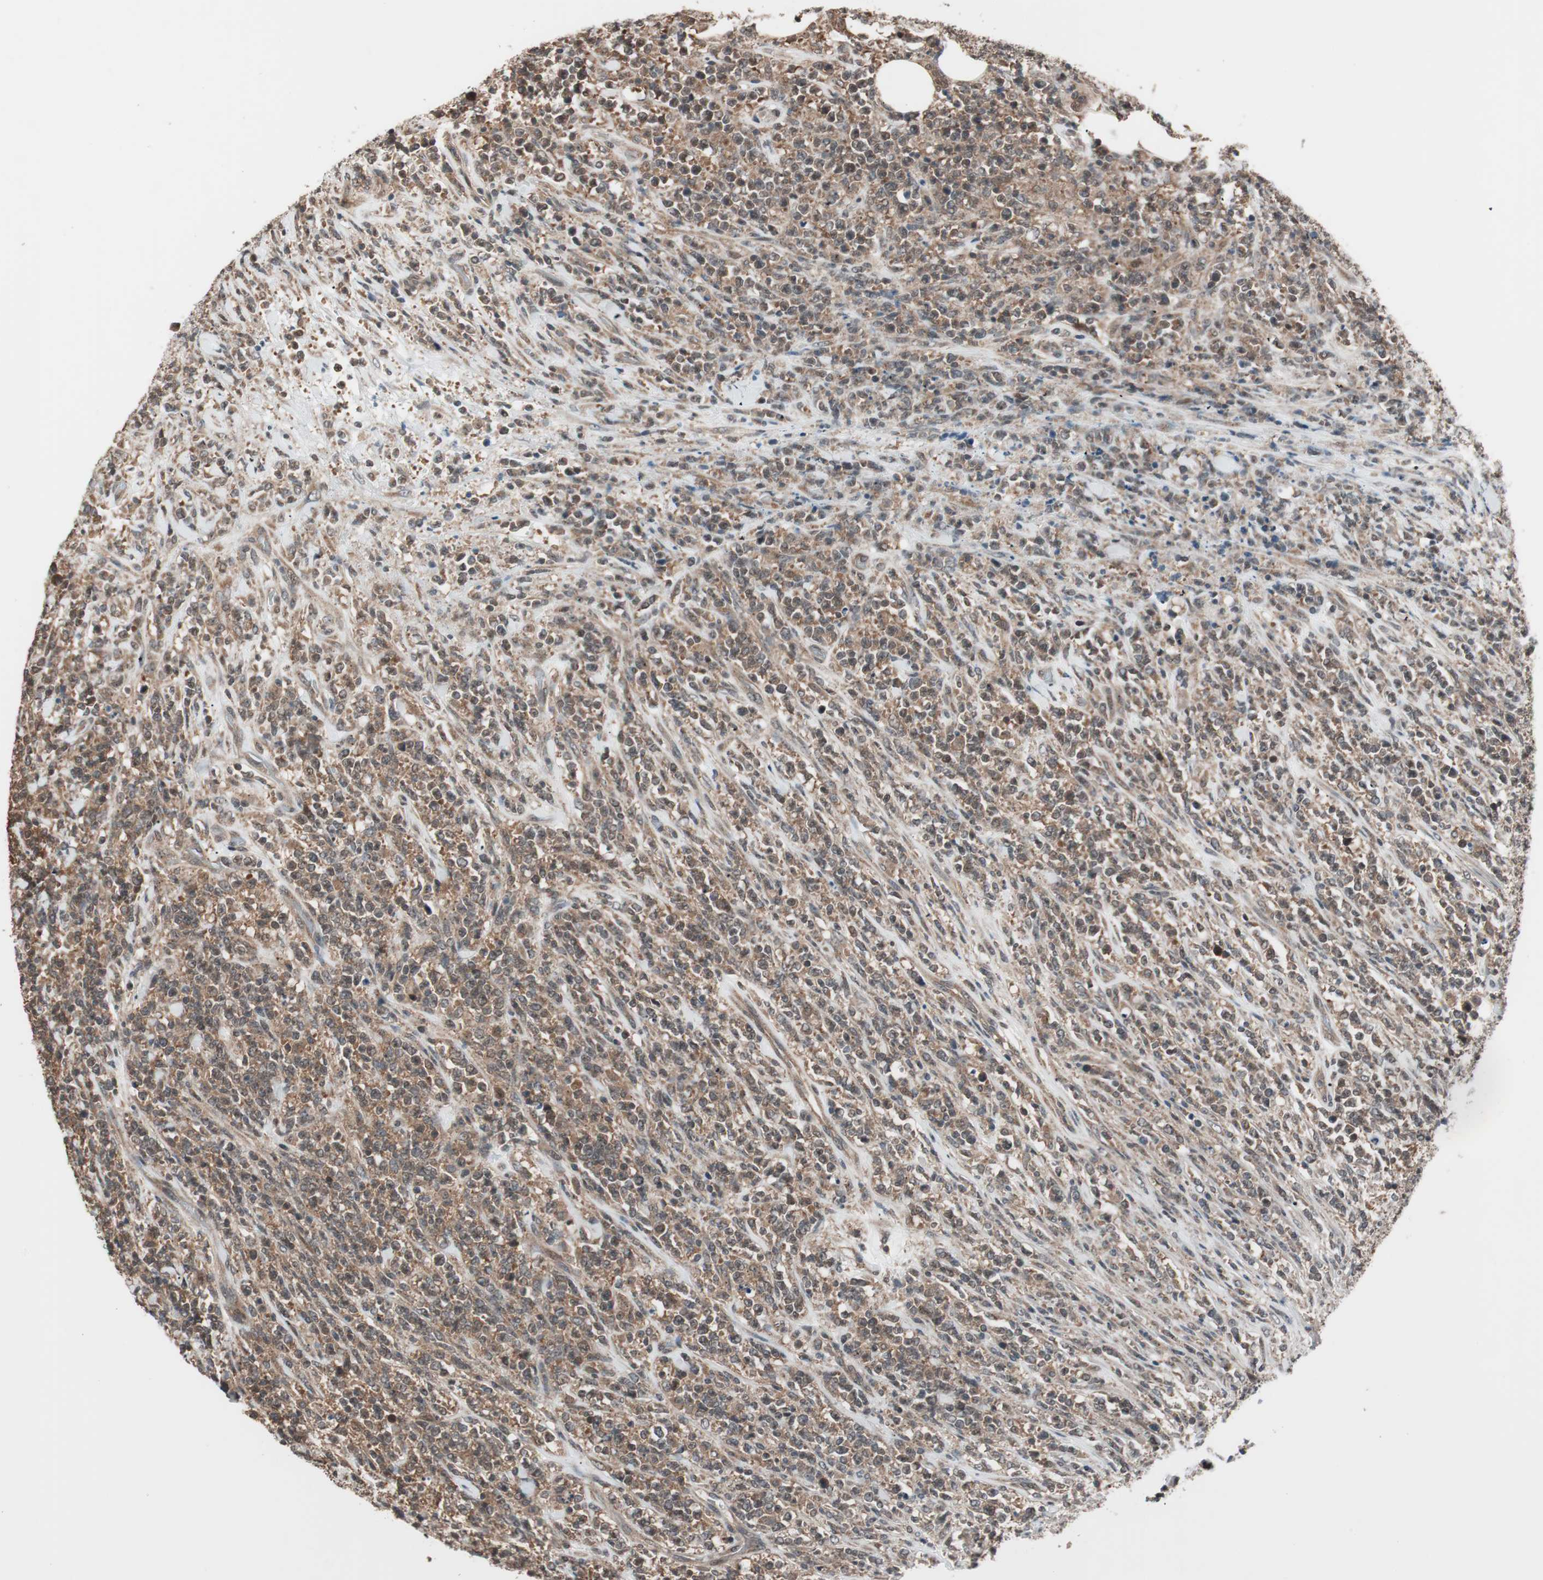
{"staining": {"intensity": "moderate", "quantity": ">75%", "location": "cytoplasmic/membranous"}, "tissue": "lymphoma", "cell_type": "Tumor cells", "image_type": "cancer", "snomed": [{"axis": "morphology", "description": "Malignant lymphoma, non-Hodgkin's type, High grade"}, {"axis": "topography", "description": "Soft tissue"}], "caption": "Lymphoma was stained to show a protein in brown. There is medium levels of moderate cytoplasmic/membranous positivity in approximately >75% of tumor cells. Using DAB (3,3'-diaminobenzidine) (brown) and hematoxylin (blue) stains, captured at high magnification using brightfield microscopy.", "gene": "FBXO5", "patient": {"sex": "male", "age": 18}}